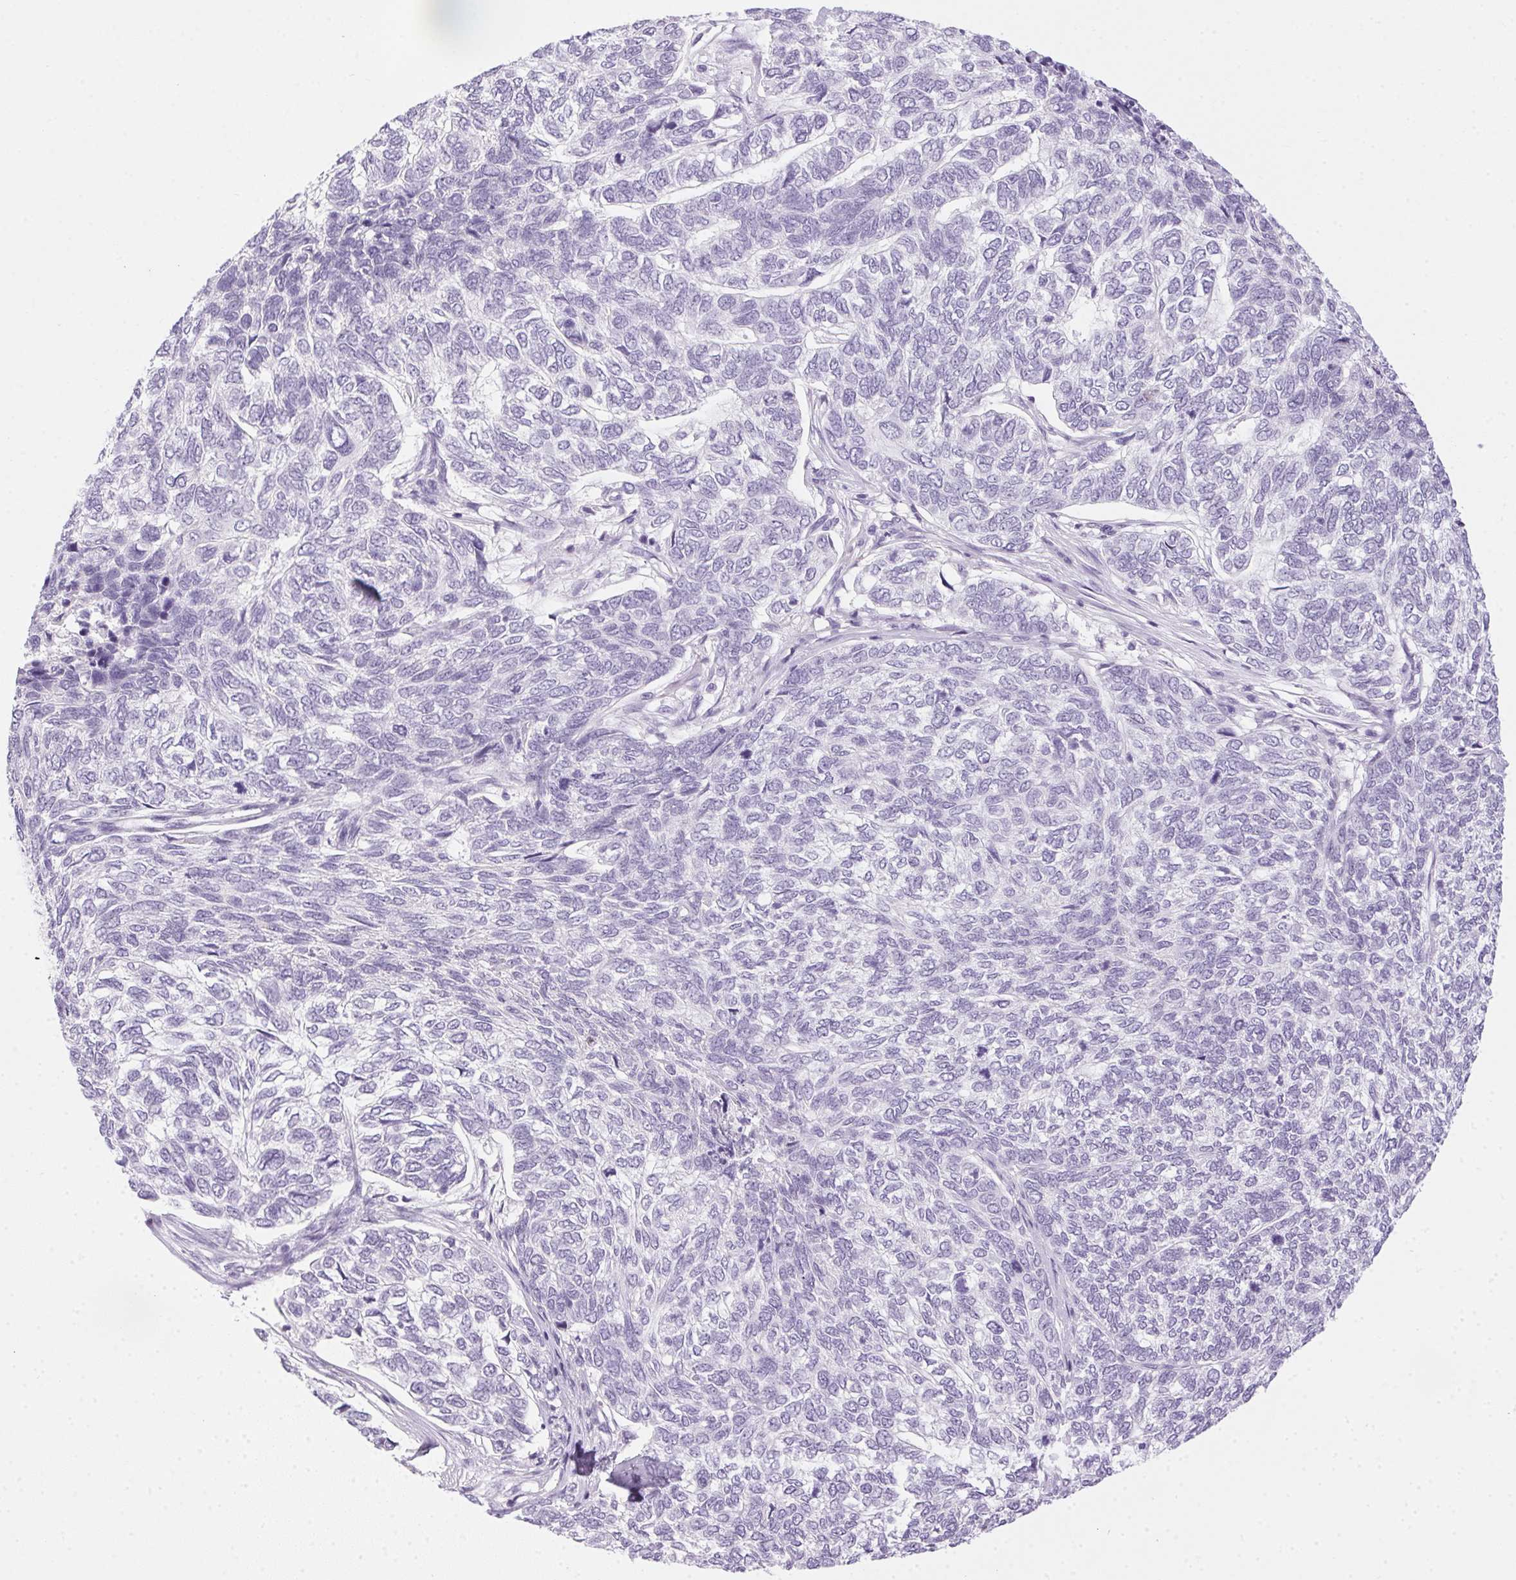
{"staining": {"intensity": "negative", "quantity": "none", "location": "none"}, "tissue": "skin cancer", "cell_type": "Tumor cells", "image_type": "cancer", "snomed": [{"axis": "morphology", "description": "Basal cell carcinoma"}, {"axis": "topography", "description": "Skin"}], "caption": "The histopathology image shows no significant positivity in tumor cells of basal cell carcinoma (skin).", "gene": "POPDC2", "patient": {"sex": "female", "age": 65}}